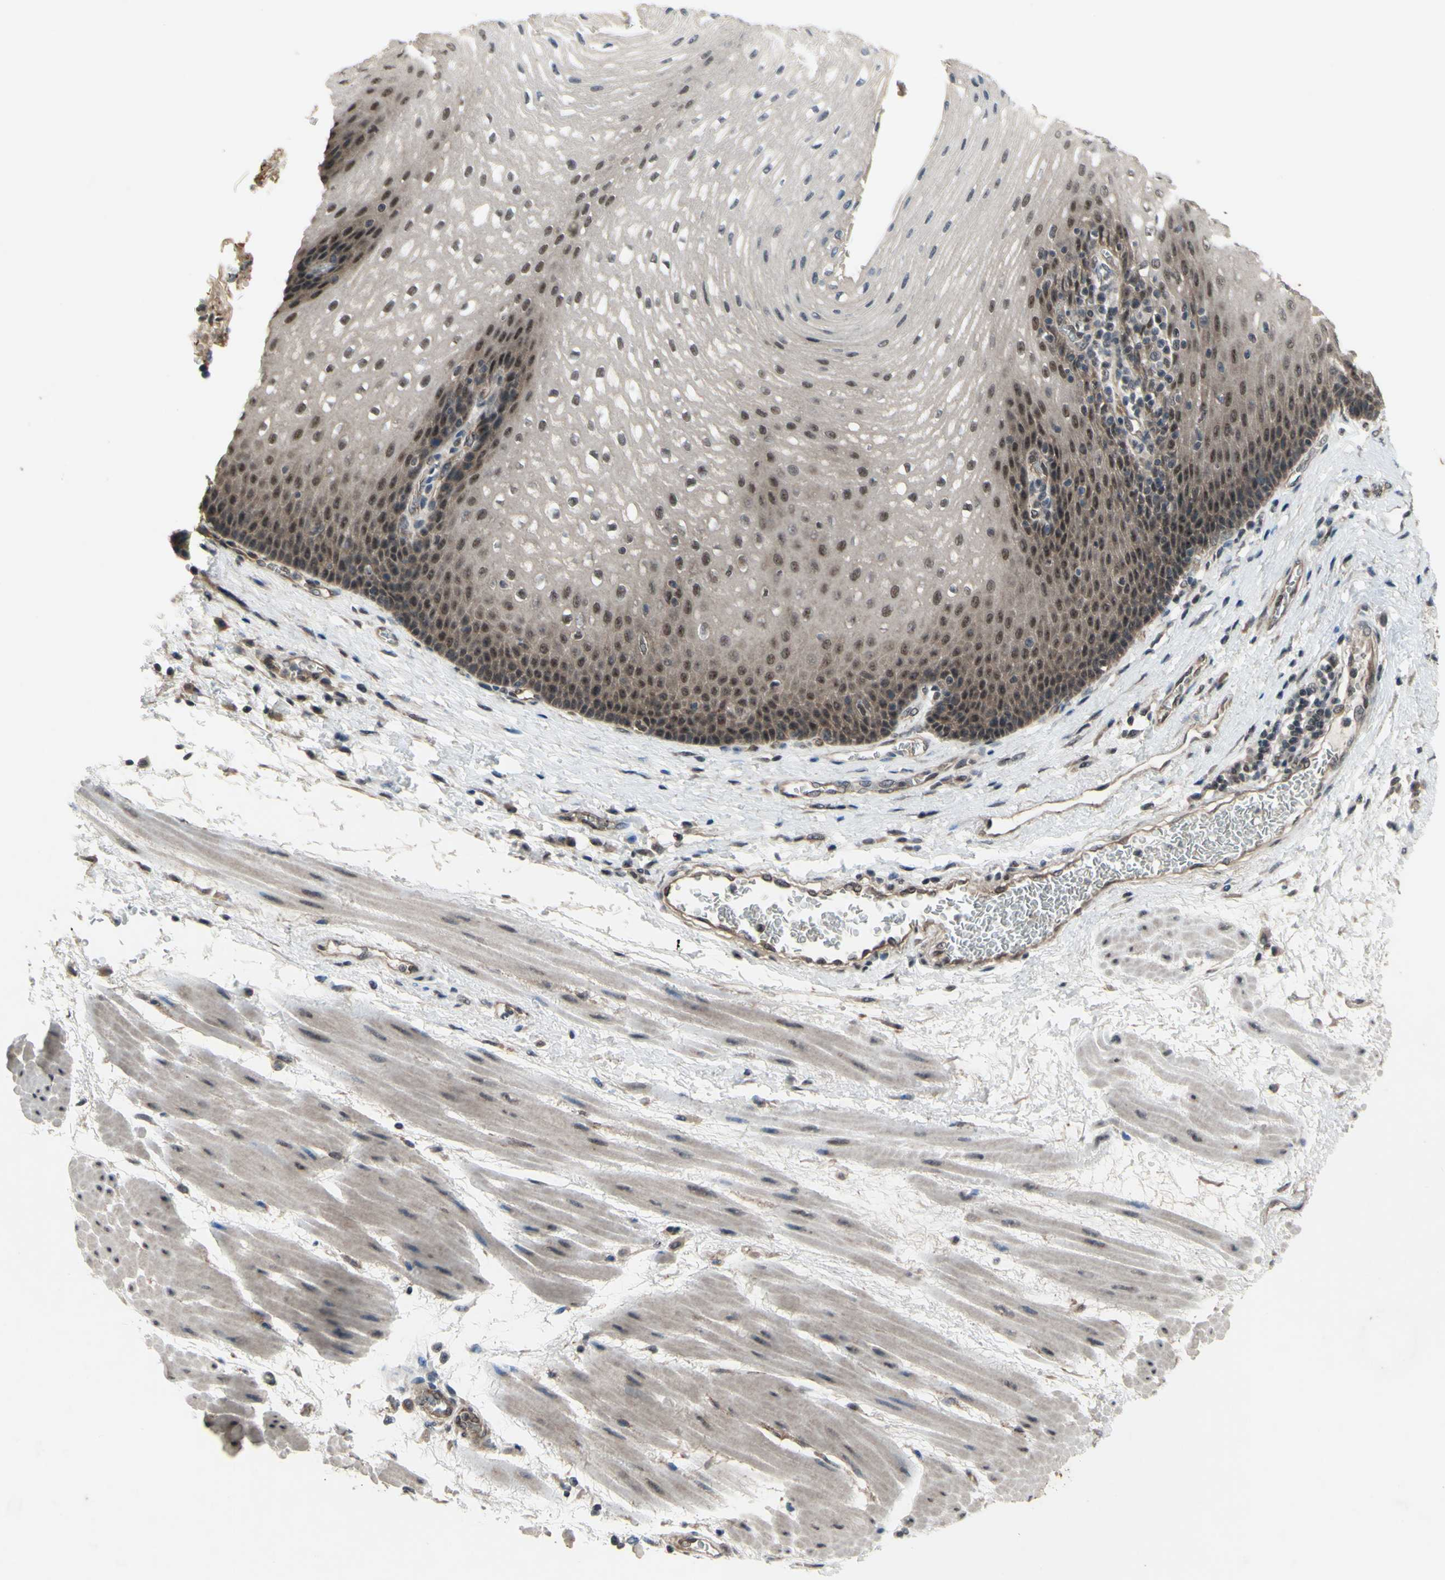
{"staining": {"intensity": "moderate", "quantity": ">75%", "location": "cytoplasmic/membranous,nuclear"}, "tissue": "esophagus", "cell_type": "Squamous epithelial cells", "image_type": "normal", "snomed": [{"axis": "morphology", "description": "Normal tissue, NOS"}, {"axis": "topography", "description": "Esophagus"}], "caption": "An image of esophagus stained for a protein shows moderate cytoplasmic/membranous,nuclear brown staining in squamous epithelial cells. (brown staining indicates protein expression, while blue staining denotes nuclei).", "gene": "TRDMT1", "patient": {"sex": "male", "age": 48}}